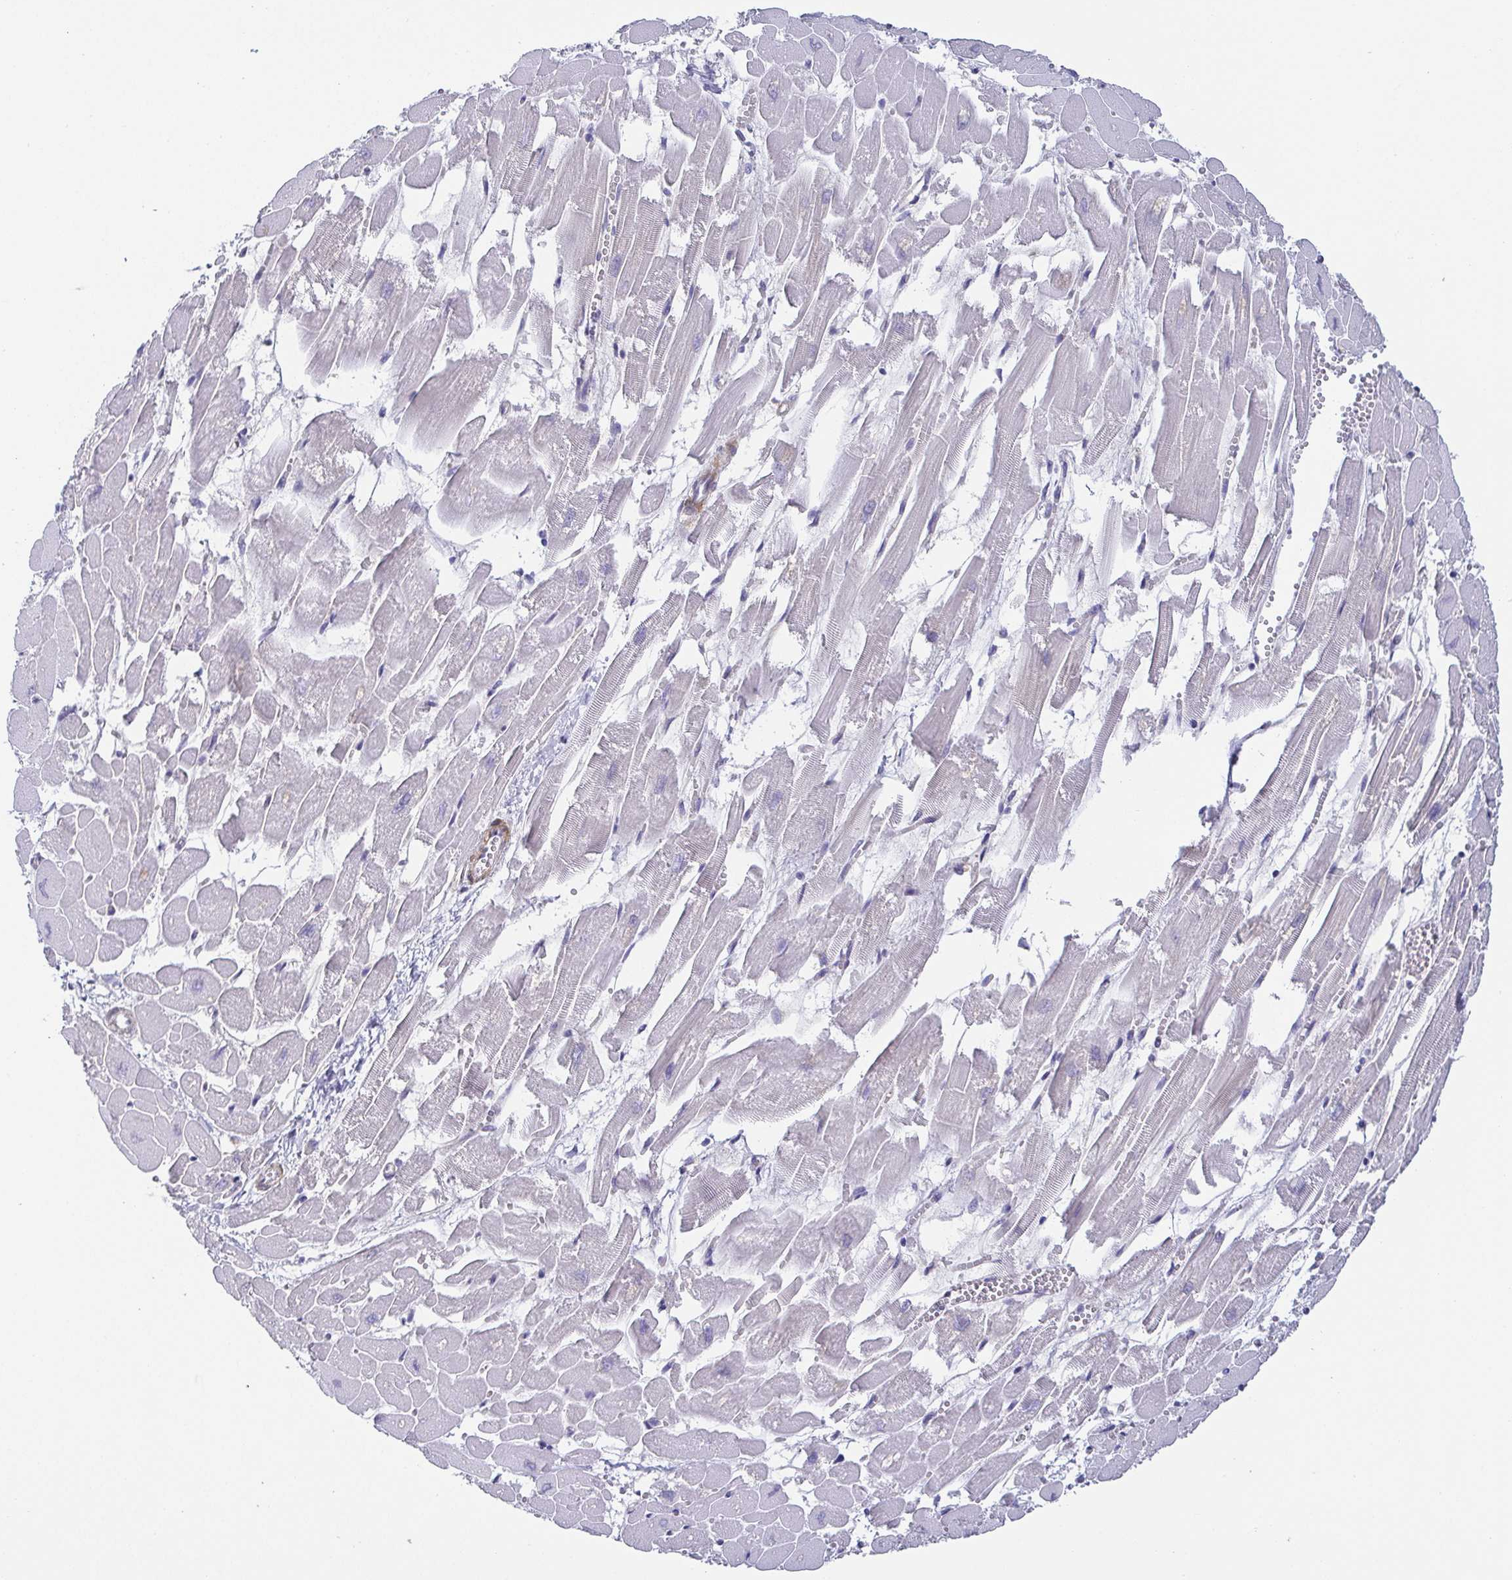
{"staining": {"intensity": "negative", "quantity": "none", "location": "none"}, "tissue": "heart muscle", "cell_type": "Cardiomyocytes", "image_type": "normal", "snomed": [{"axis": "morphology", "description": "Normal tissue, NOS"}, {"axis": "topography", "description": "Heart"}], "caption": "Cardiomyocytes show no significant protein staining in normal heart muscle. (DAB IHC with hematoxylin counter stain).", "gene": "RNASE7", "patient": {"sex": "female", "age": 52}}